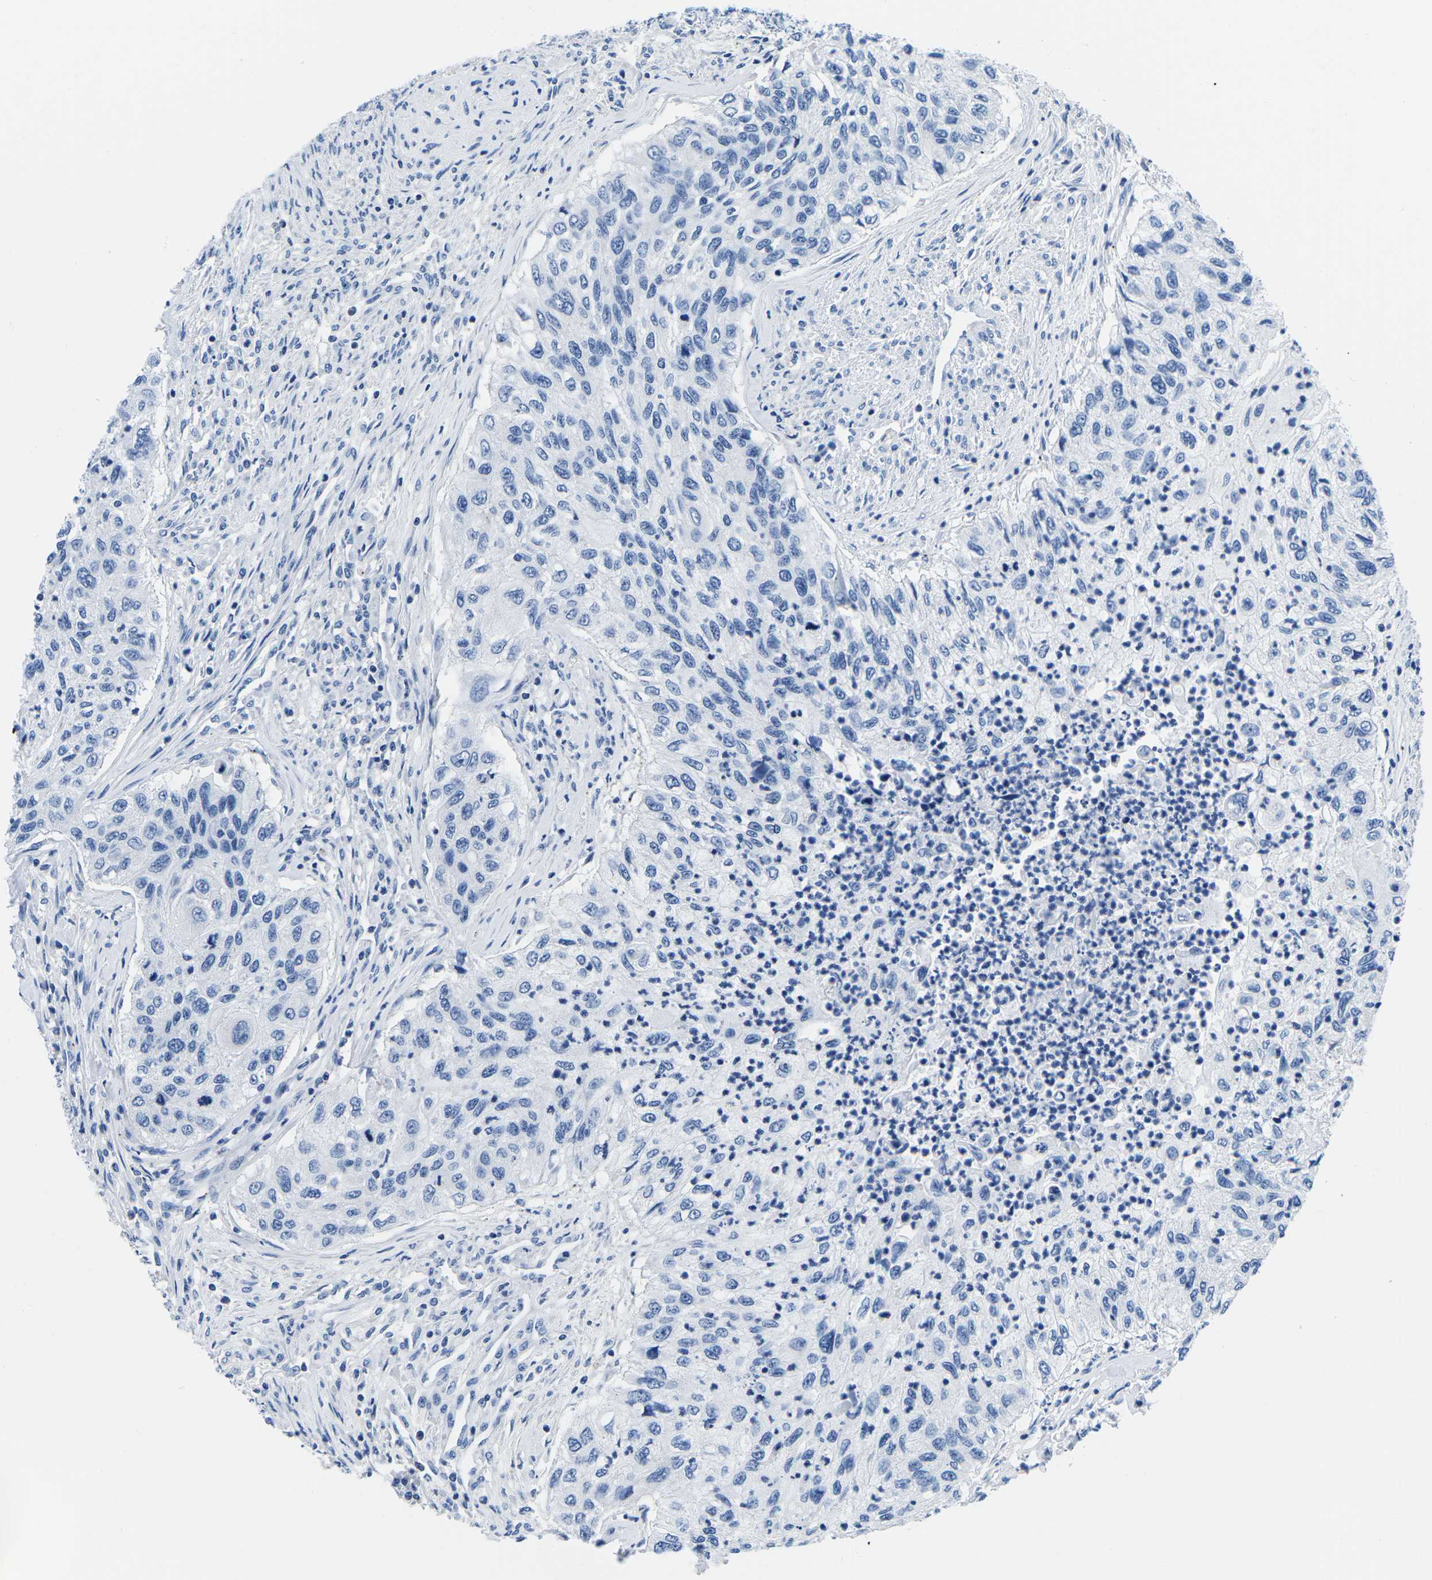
{"staining": {"intensity": "negative", "quantity": "none", "location": "none"}, "tissue": "urothelial cancer", "cell_type": "Tumor cells", "image_type": "cancer", "snomed": [{"axis": "morphology", "description": "Urothelial carcinoma, High grade"}, {"axis": "topography", "description": "Urinary bladder"}], "caption": "This photomicrograph is of high-grade urothelial carcinoma stained with IHC to label a protein in brown with the nuclei are counter-stained blue. There is no expression in tumor cells. Brightfield microscopy of IHC stained with DAB (3,3'-diaminobenzidine) (brown) and hematoxylin (blue), captured at high magnification.", "gene": "CYP1A2", "patient": {"sex": "female", "age": 60}}